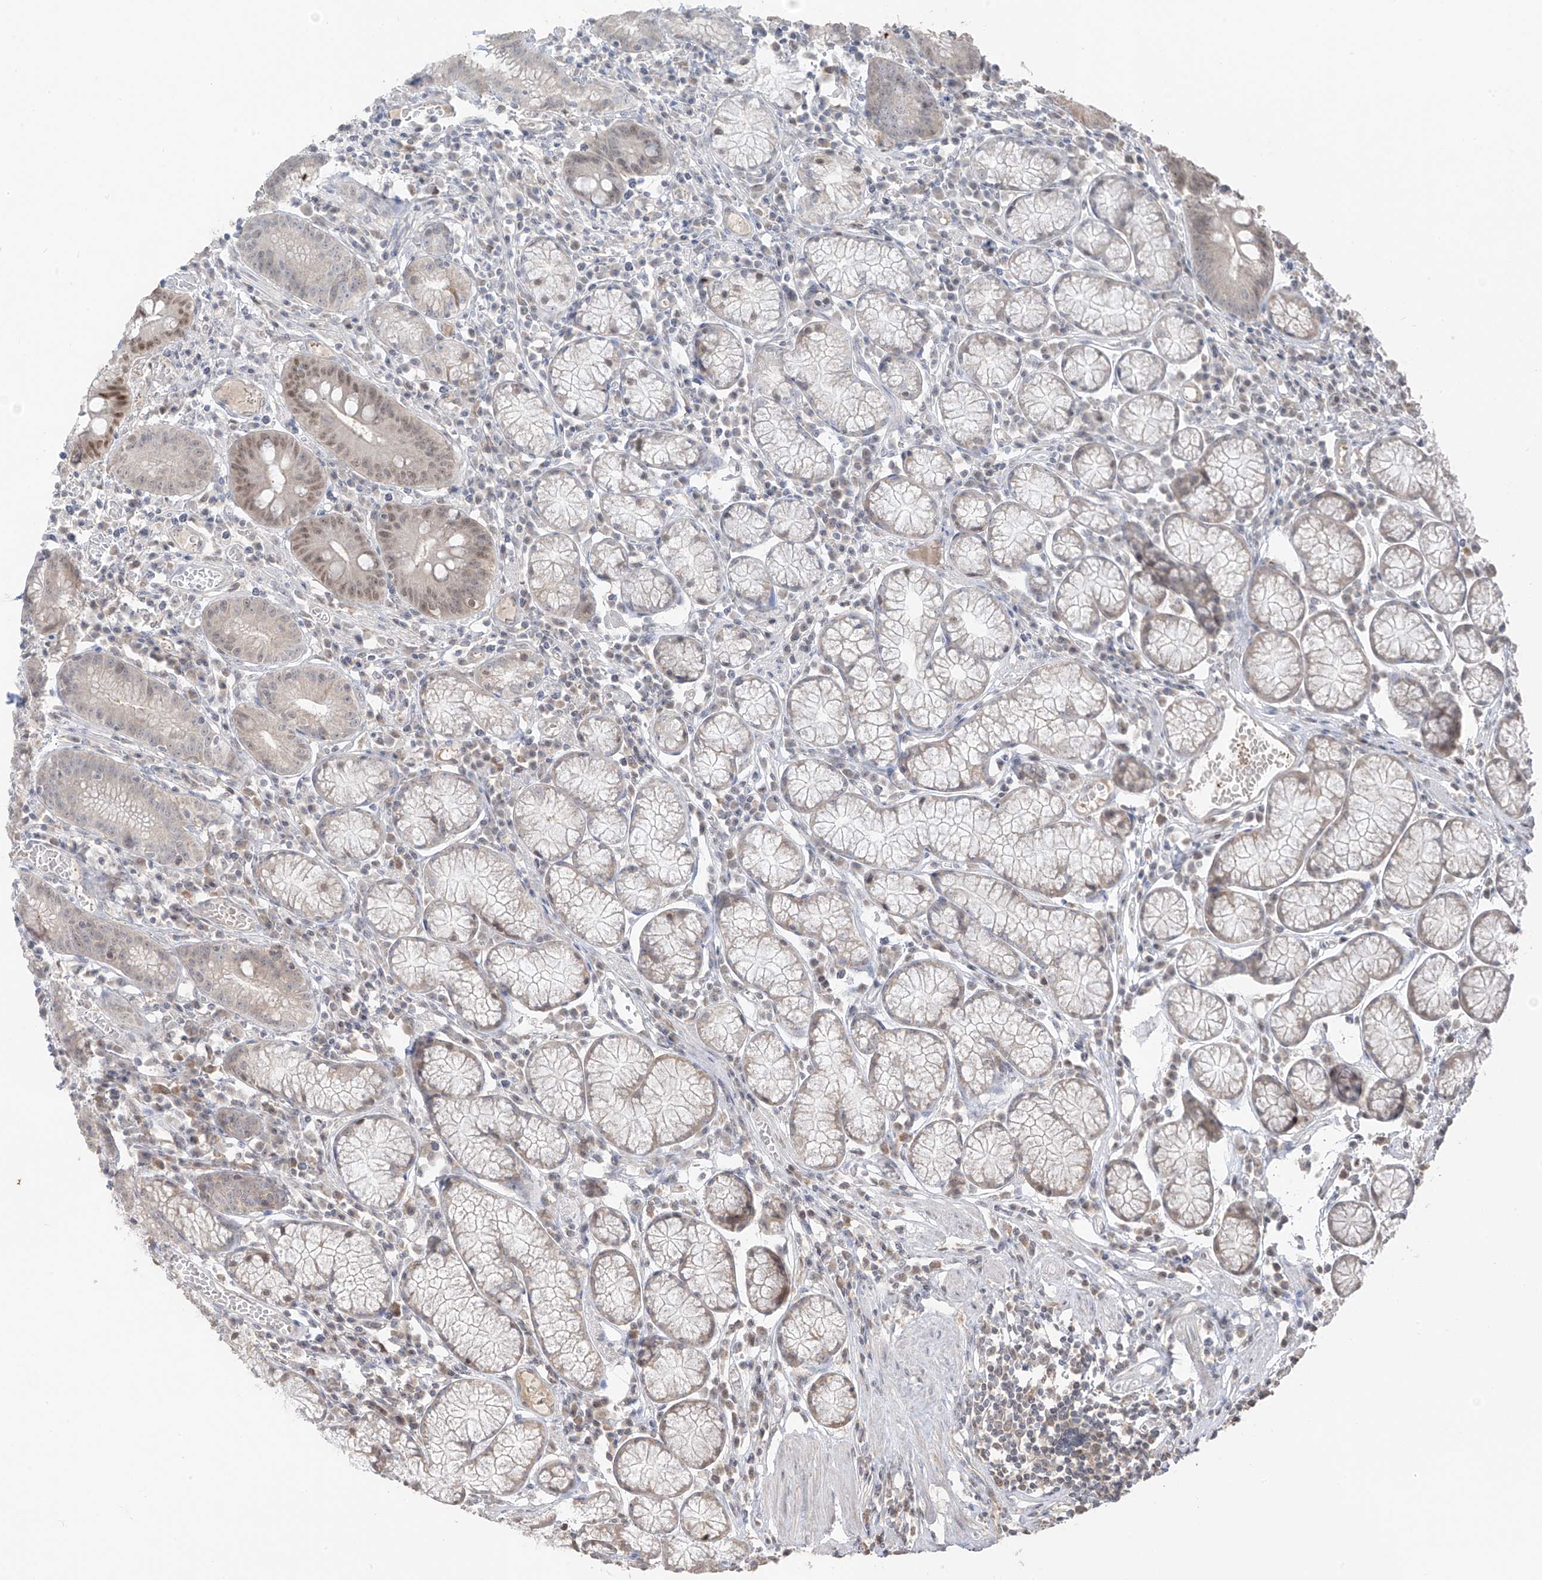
{"staining": {"intensity": "weak", "quantity": "<25%", "location": "nuclear"}, "tissue": "stomach", "cell_type": "Glandular cells", "image_type": "normal", "snomed": [{"axis": "morphology", "description": "Normal tissue, NOS"}, {"axis": "topography", "description": "Stomach"}], "caption": "Immunohistochemistry (IHC) histopathology image of normal stomach: human stomach stained with DAB (3,3'-diaminobenzidine) displays no significant protein positivity in glandular cells.", "gene": "COLGALT2", "patient": {"sex": "male", "age": 55}}